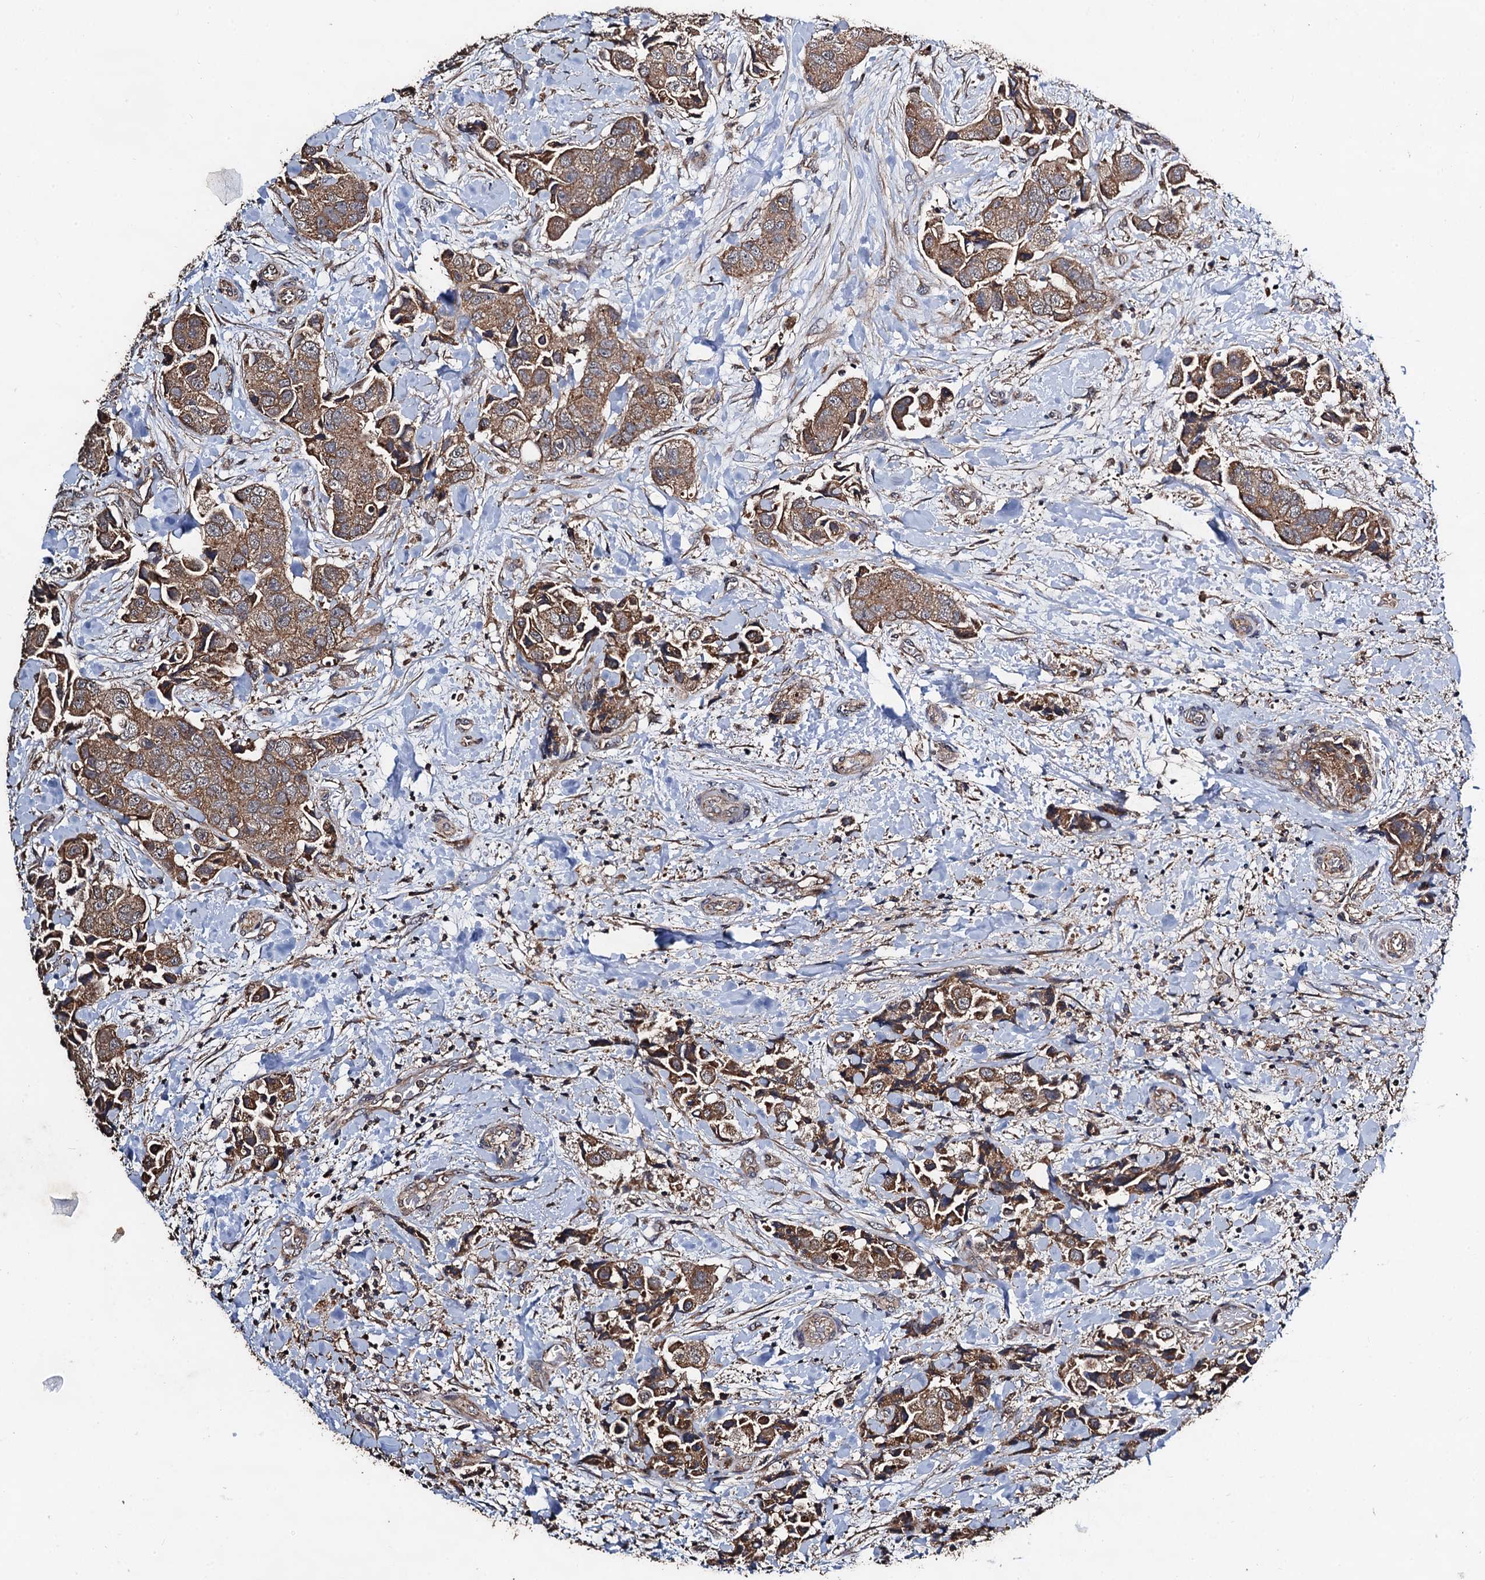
{"staining": {"intensity": "moderate", "quantity": ">75%", "location": "cytoplasmic/membranous"}, "tissue": "breast cancer", "cell_type": "Tumor cells", "image_type": "cancer", "snomed": [{"axis": "morphology", "description": "Normal tissue, NOS"}, {"axis": "morphology", "description": "Duct carcinoma"}, {"axis": "topography", "description": "Breast"}], "caption": "This histopathology image exhibits immunohistochemistry (IHC) staining of human intraductal carcinoma (breast), with medium moderate cytoplasmic/membranous expression in about >75% of tumor cells.", "gene": "PPTC7", "patient": {"sex": "female", "age": 62}}